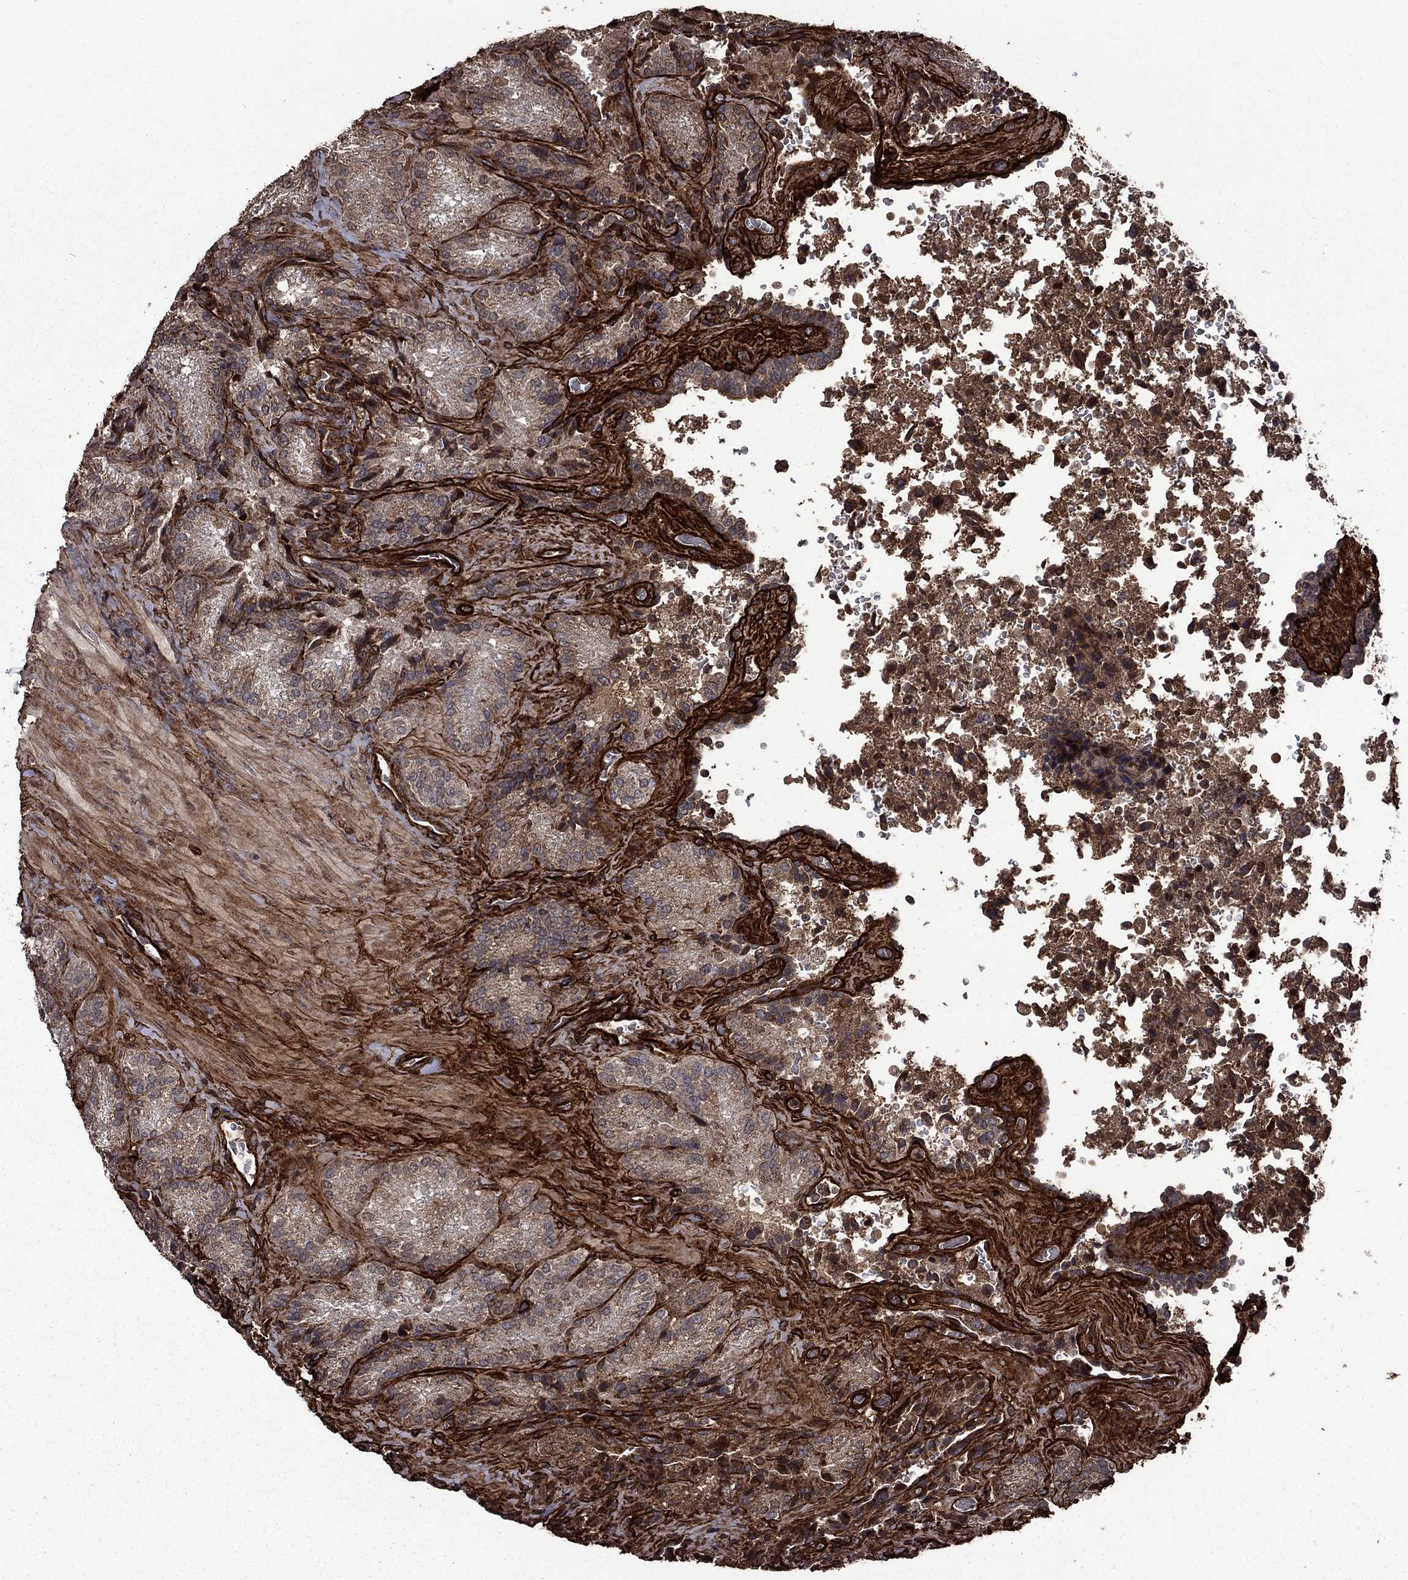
{"staining": {"intensity": "negative", "quantity": "none", "location": "none"}, "tissue": "seminal vesicle", "cell_type": "Glandular cells", "image_type": "normal", "snomed": [{"axis": "morphology", "description": "Normal tissue, NOS"}, {"axis": "topography", "description": "Seminal veicle"}], "caption": "The photomicrograph demonstrates no staining of glandular cells in unremarkable seminal vesicle.", "gene": "COL18A1", "patient": {"sex": "male", "age": 37}}